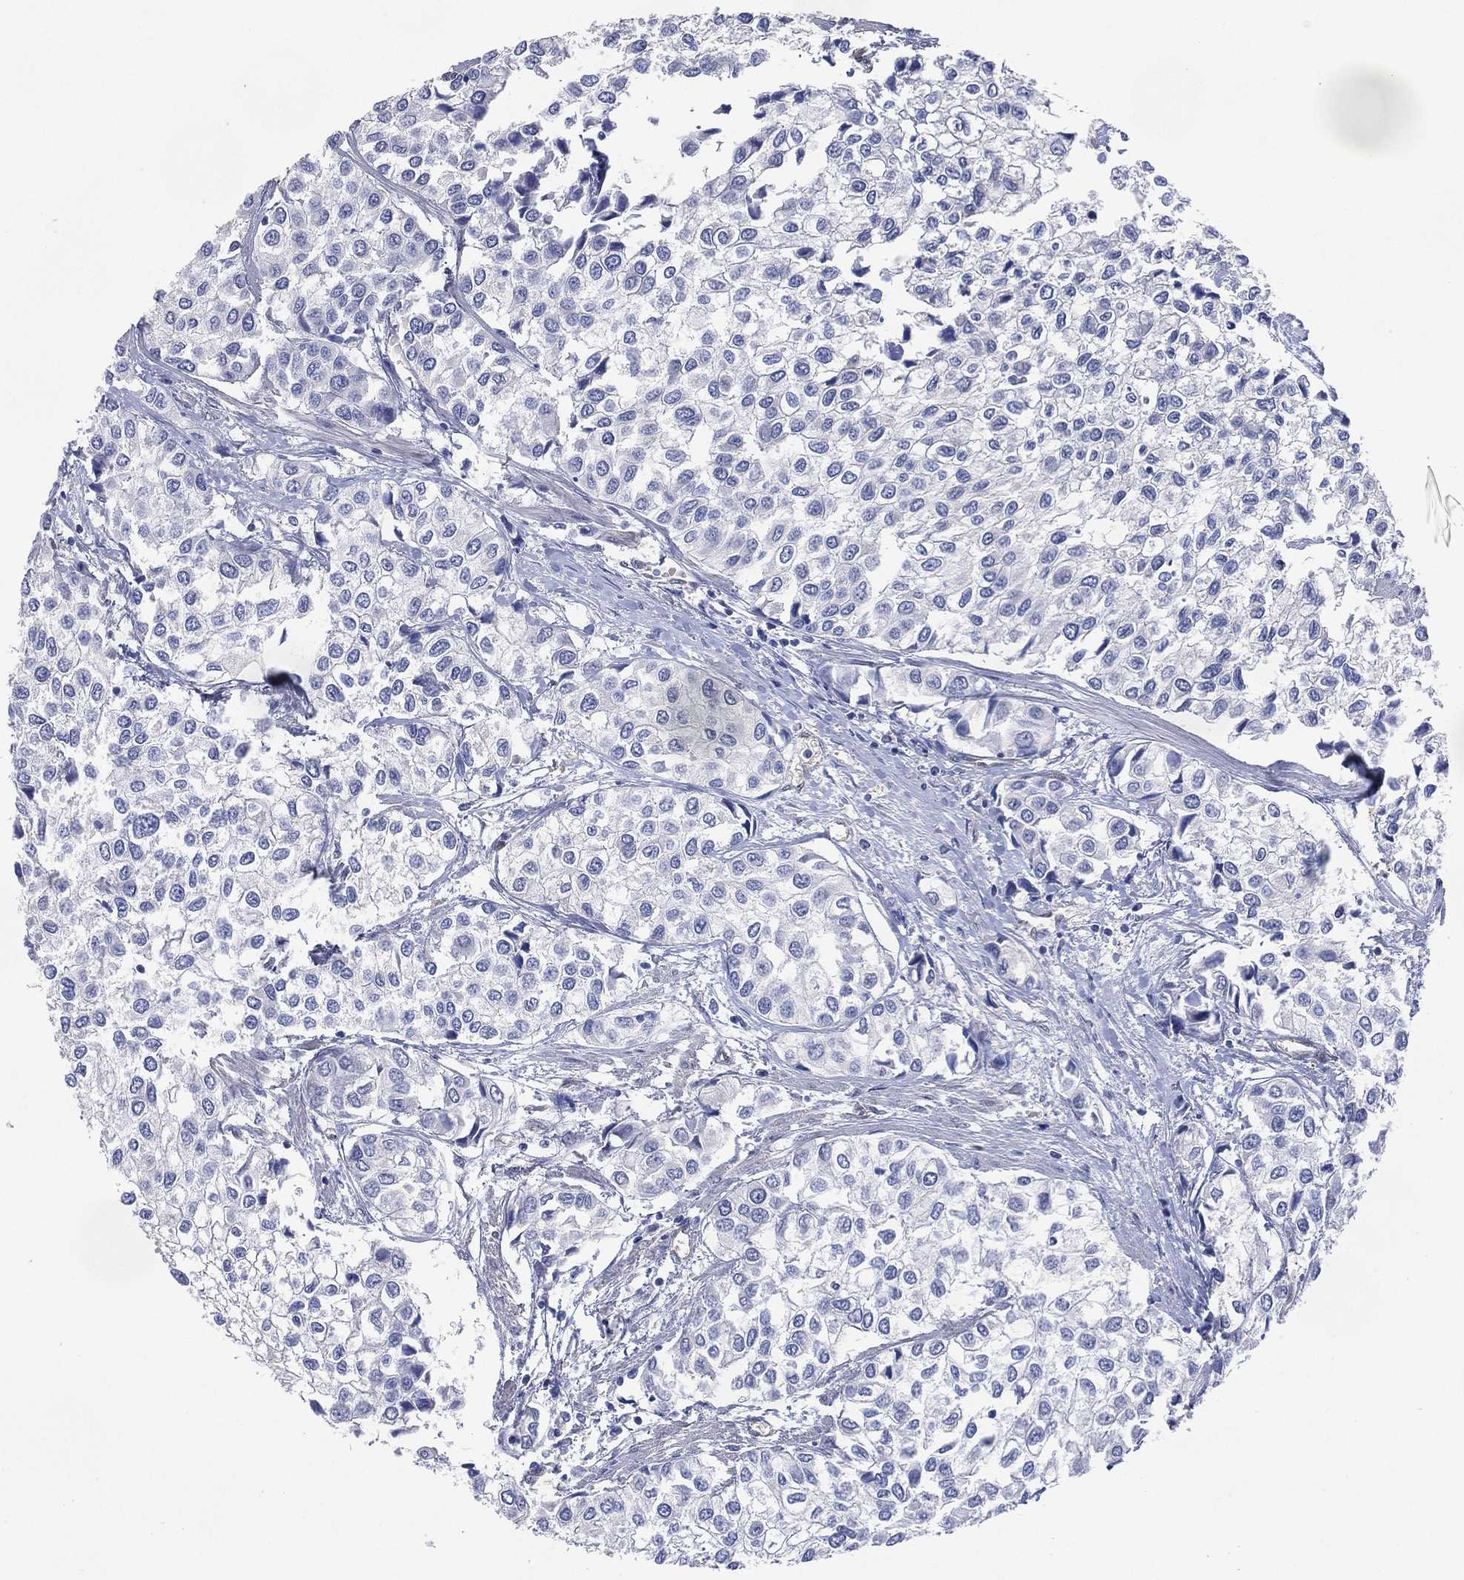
{"staining": {"intensity": "negative", "quantity": "none", "location": "none"}, "tissue": "urothelial cancer", "cell_type": "Tumor cells", "image_type": "cancer", "snomed": [{"axis": "morphology", "description": "Urothelial carcinoma, High grade"}, {"axis": "topography", "description": "Urinary bladder"}], "caption": "Urothelial cancer was stained to show a protein in brown. There is no significant staining in tumor cells.", "gene": "AK1", "patient": {"sex": "male", "age": 73}}